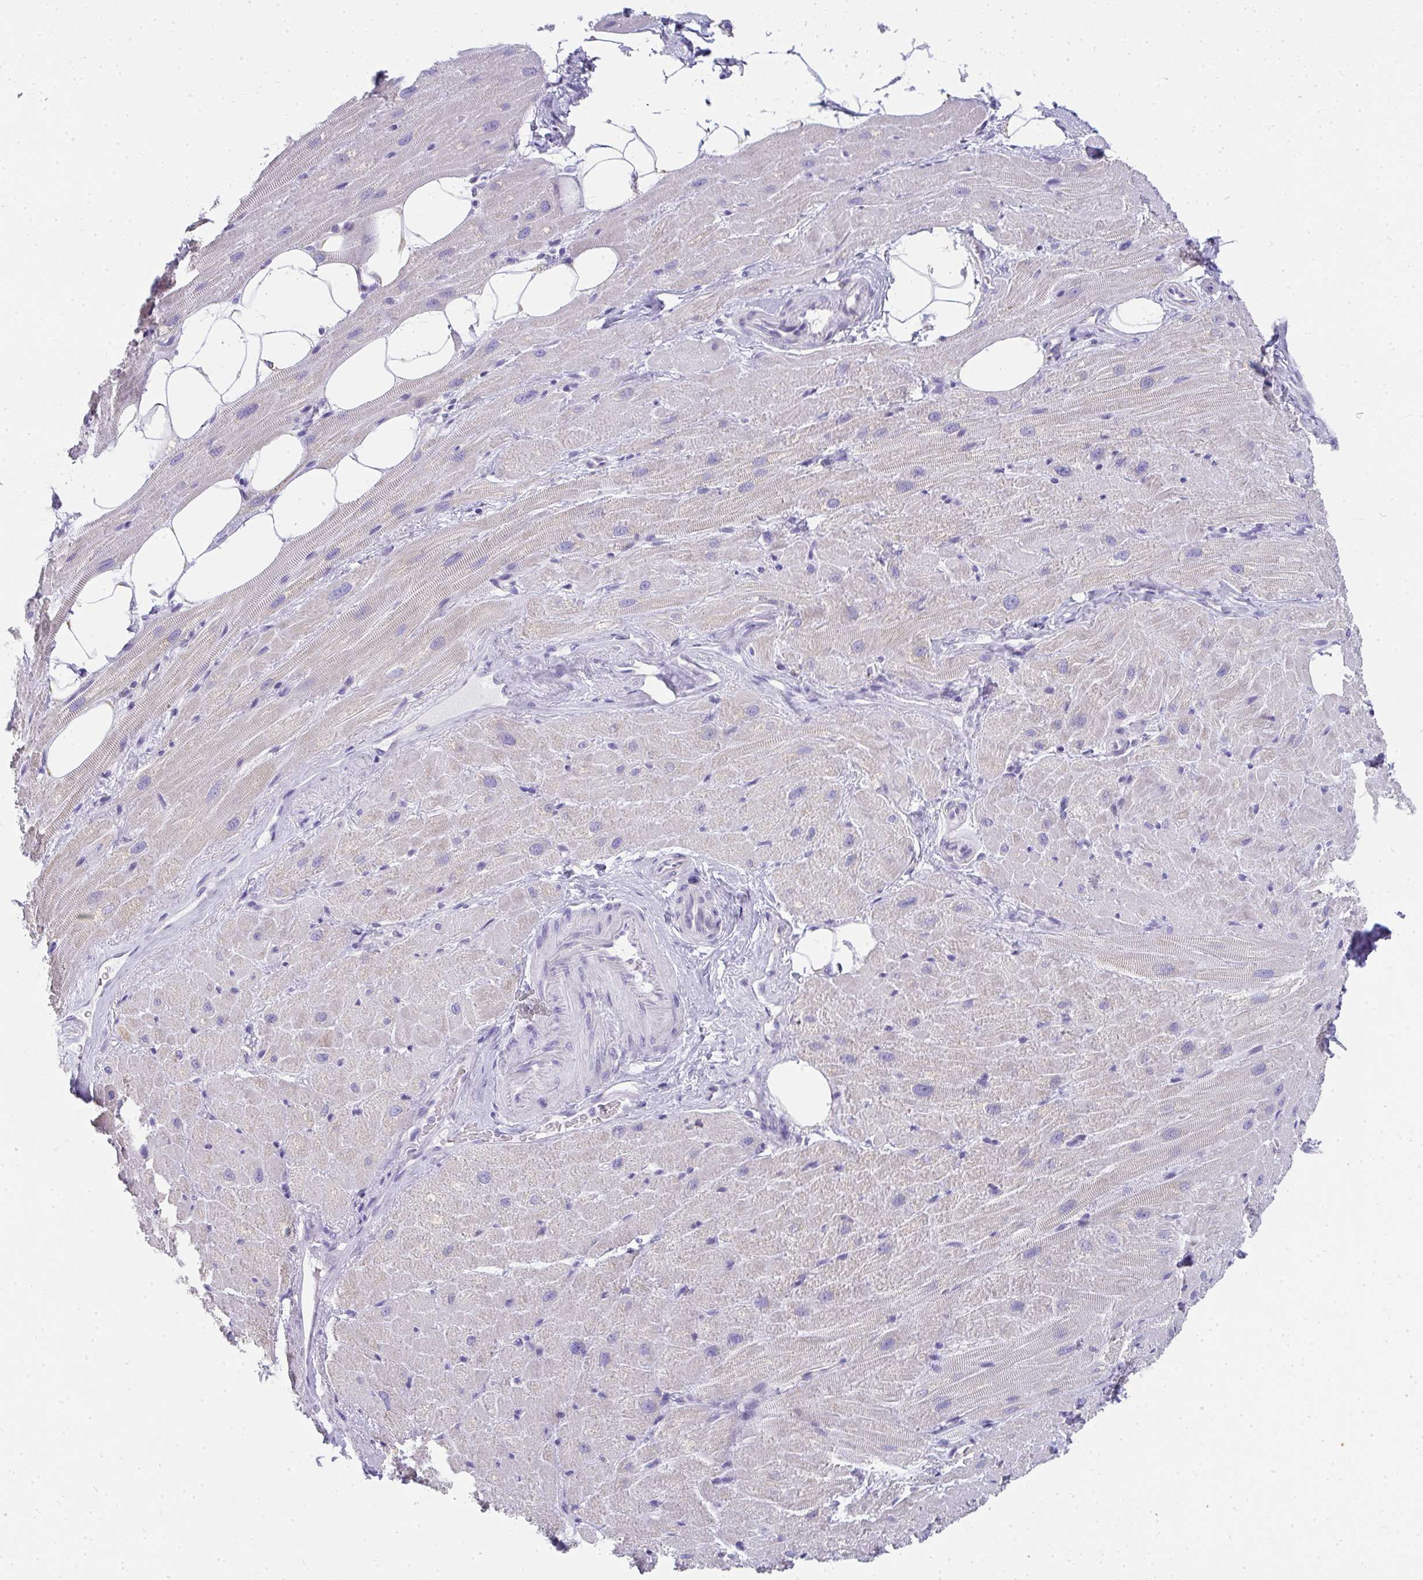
{"staining": {"intensity": "negative", "quantity": "none", "location": "none"}, "tissue": "heart muscle", "cell_type": "Cardiomyocytes", "image_type": "normal", "snomed": [{"axis": "morphology", "description": "Normal tissue, NOS"}, {"axis": "topography", "description": "Heart"}], "caption": "An immunohistochemistry photomicrograph of benign heart muscle is shown. There is no staining in cardiomyocytes of heart muscle. The staining is performed using DAB (3,3'-diaminobenzidine) brown chromogen with nuclei counter-stained in using hematoxylin.", "gene": "SLC6A1", "patient": {"sex": "male", "age": 62}}